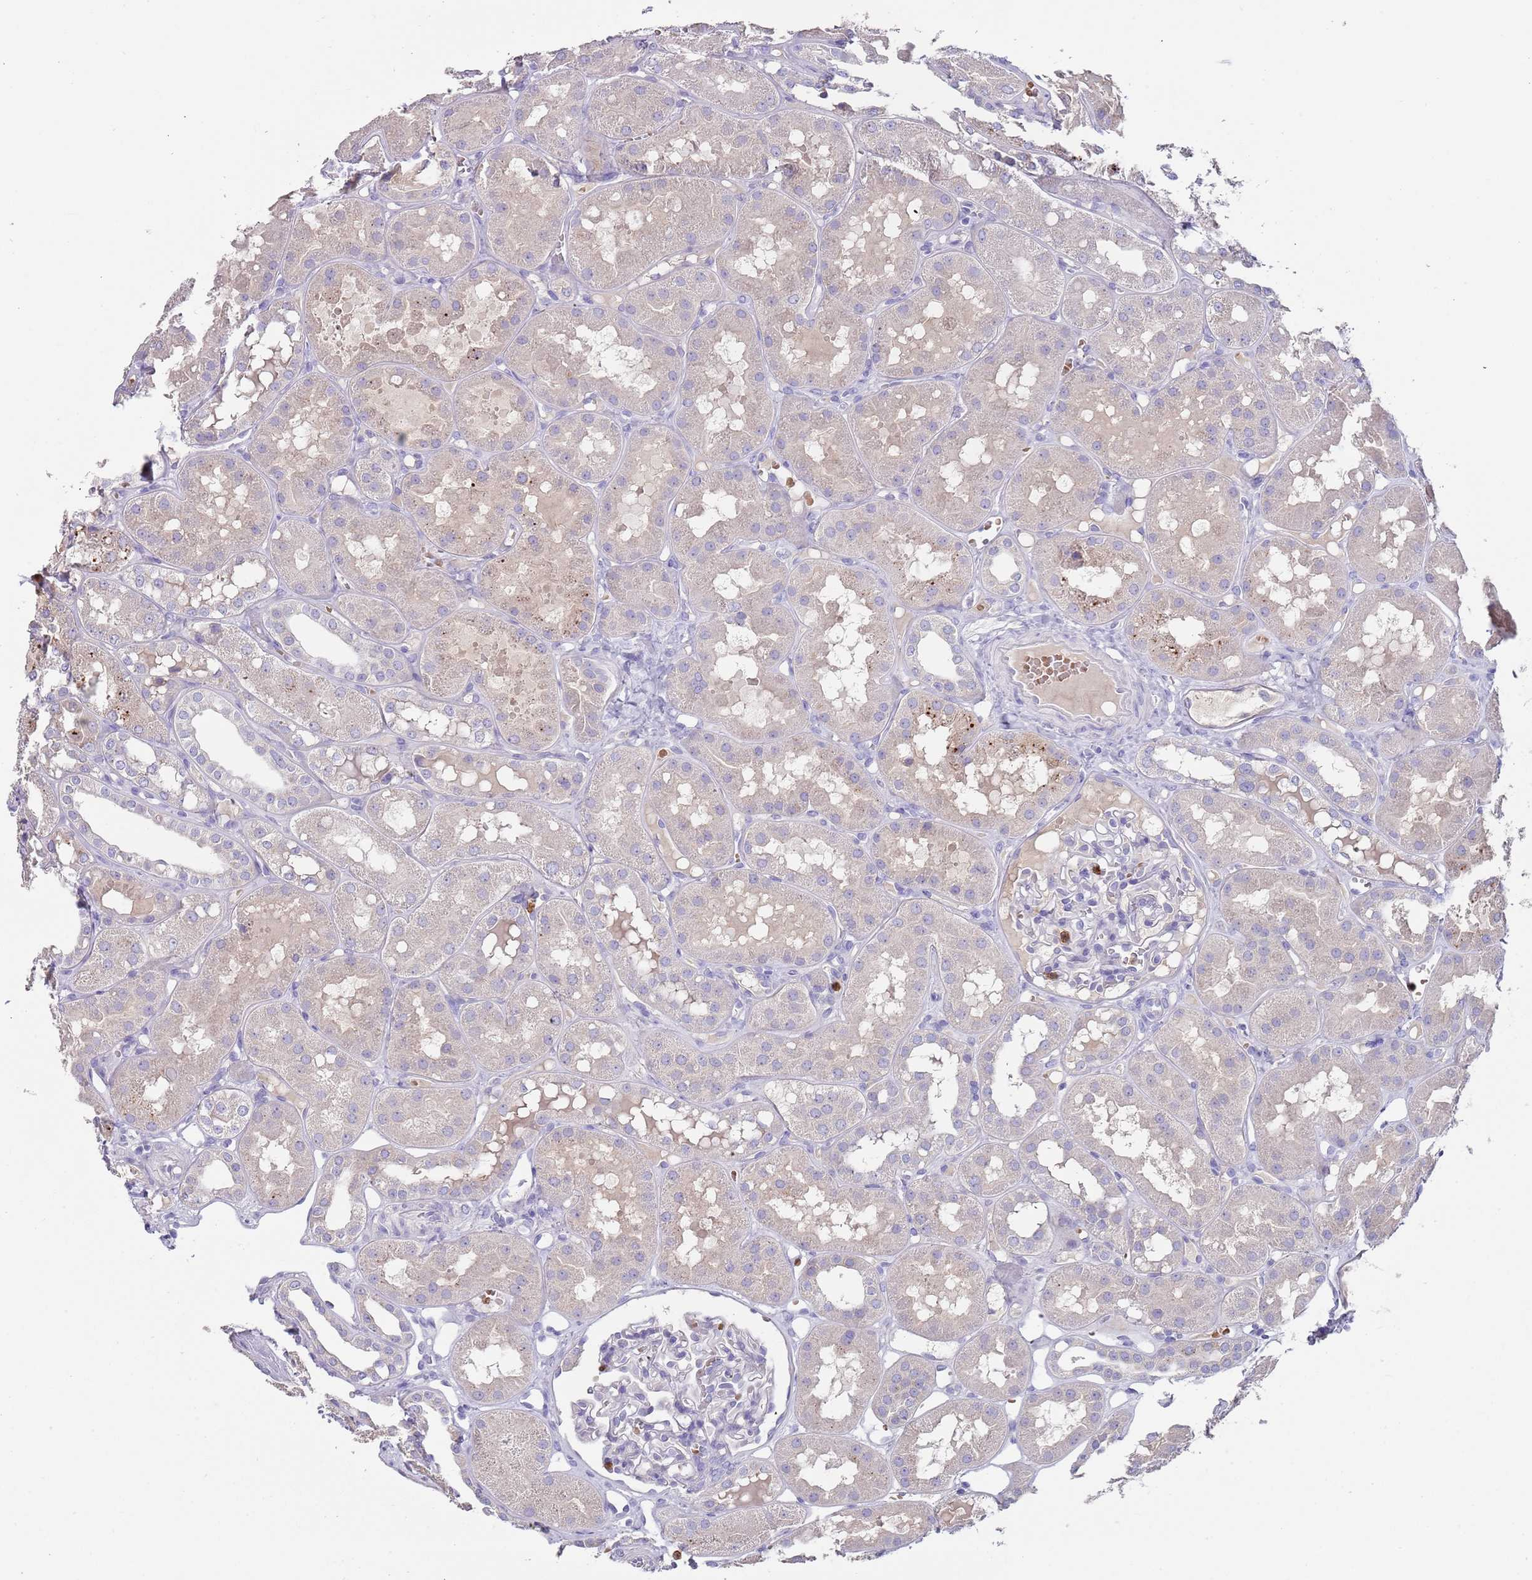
{"staining": {"intensity": "negative", "quantity": "none", "location": "none"}, "tissue": "kidney", "cell_type": "Cells in glomeruli", "image_type": "normal", "snomed": [{"axis": "morphology", "description": "Normal tissue, NOS"}, {"axis": "topography", "description": "Kidney"}], "caption": "A micrograph of kidney stained for a protein demonstrates no brown staining in cells in glomeruli.", "gene": "TMEM251", "patient": {"sex": "male", "age": 16}}